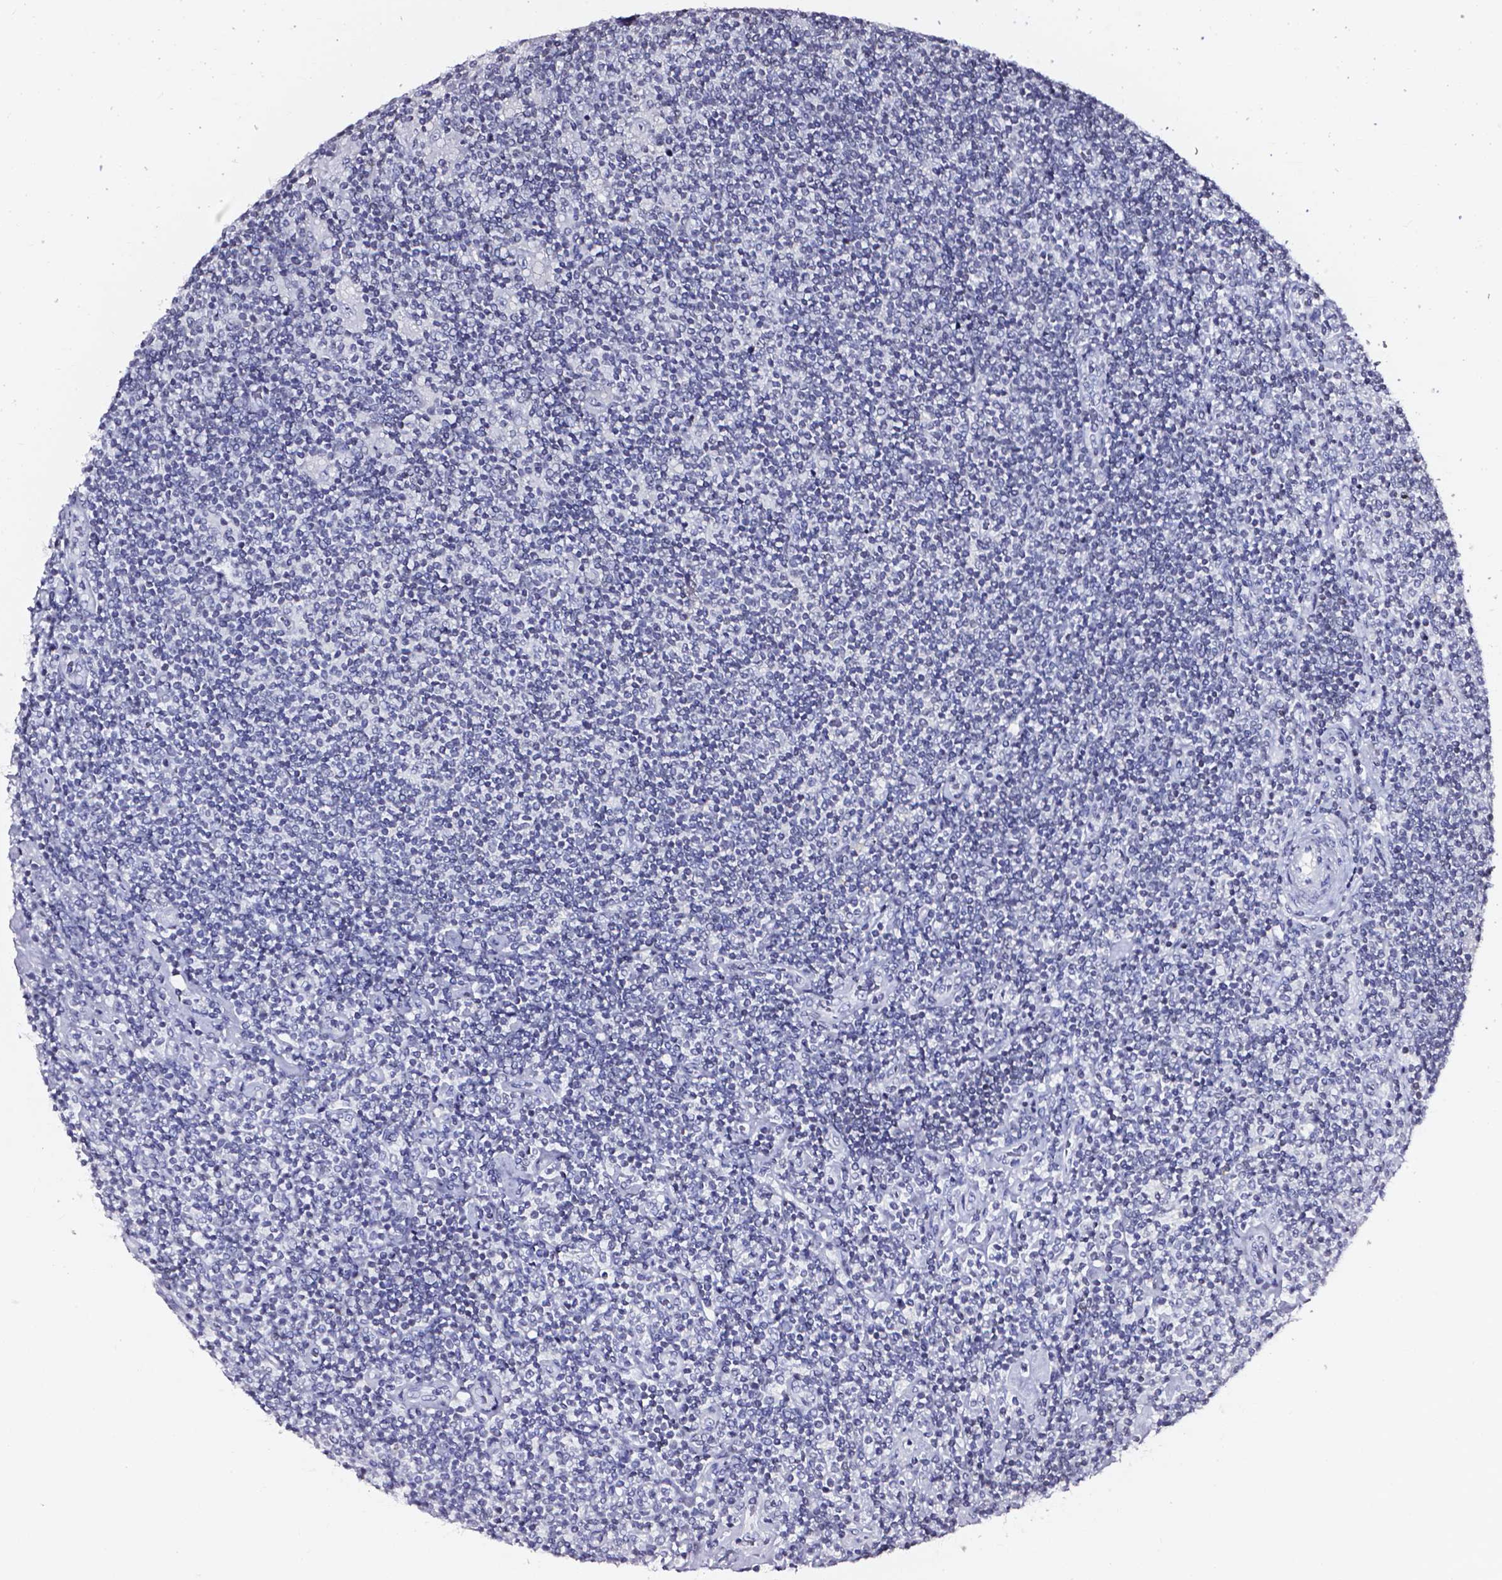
{"staining": {"intensity": "negative", "quantity": "none", "location": "none"}, "tissue": "lymphoma", "cell_type": "Tumor cells", "image_type": "cancer", "snomed": [{"axis": "morphology", "description": "Hodgkin's disease, NOS"}, {"axis": "topography", "description": "Lymph node"}], "caption": "Immunohistochemistry (IHC) photomicrograph of neoplastic tissue: human lymphoma stained with DAB displays no significant protein positivity in tumor cells. Brightfield microscopy of immunohistochemistry stained with DAB (3,3'-diaminobenzidine) (brown) and hematoxylin (blue), captured at high magnification.", "gene": "AKR1B10", "patient": {"sex": "male", "age": 40}}